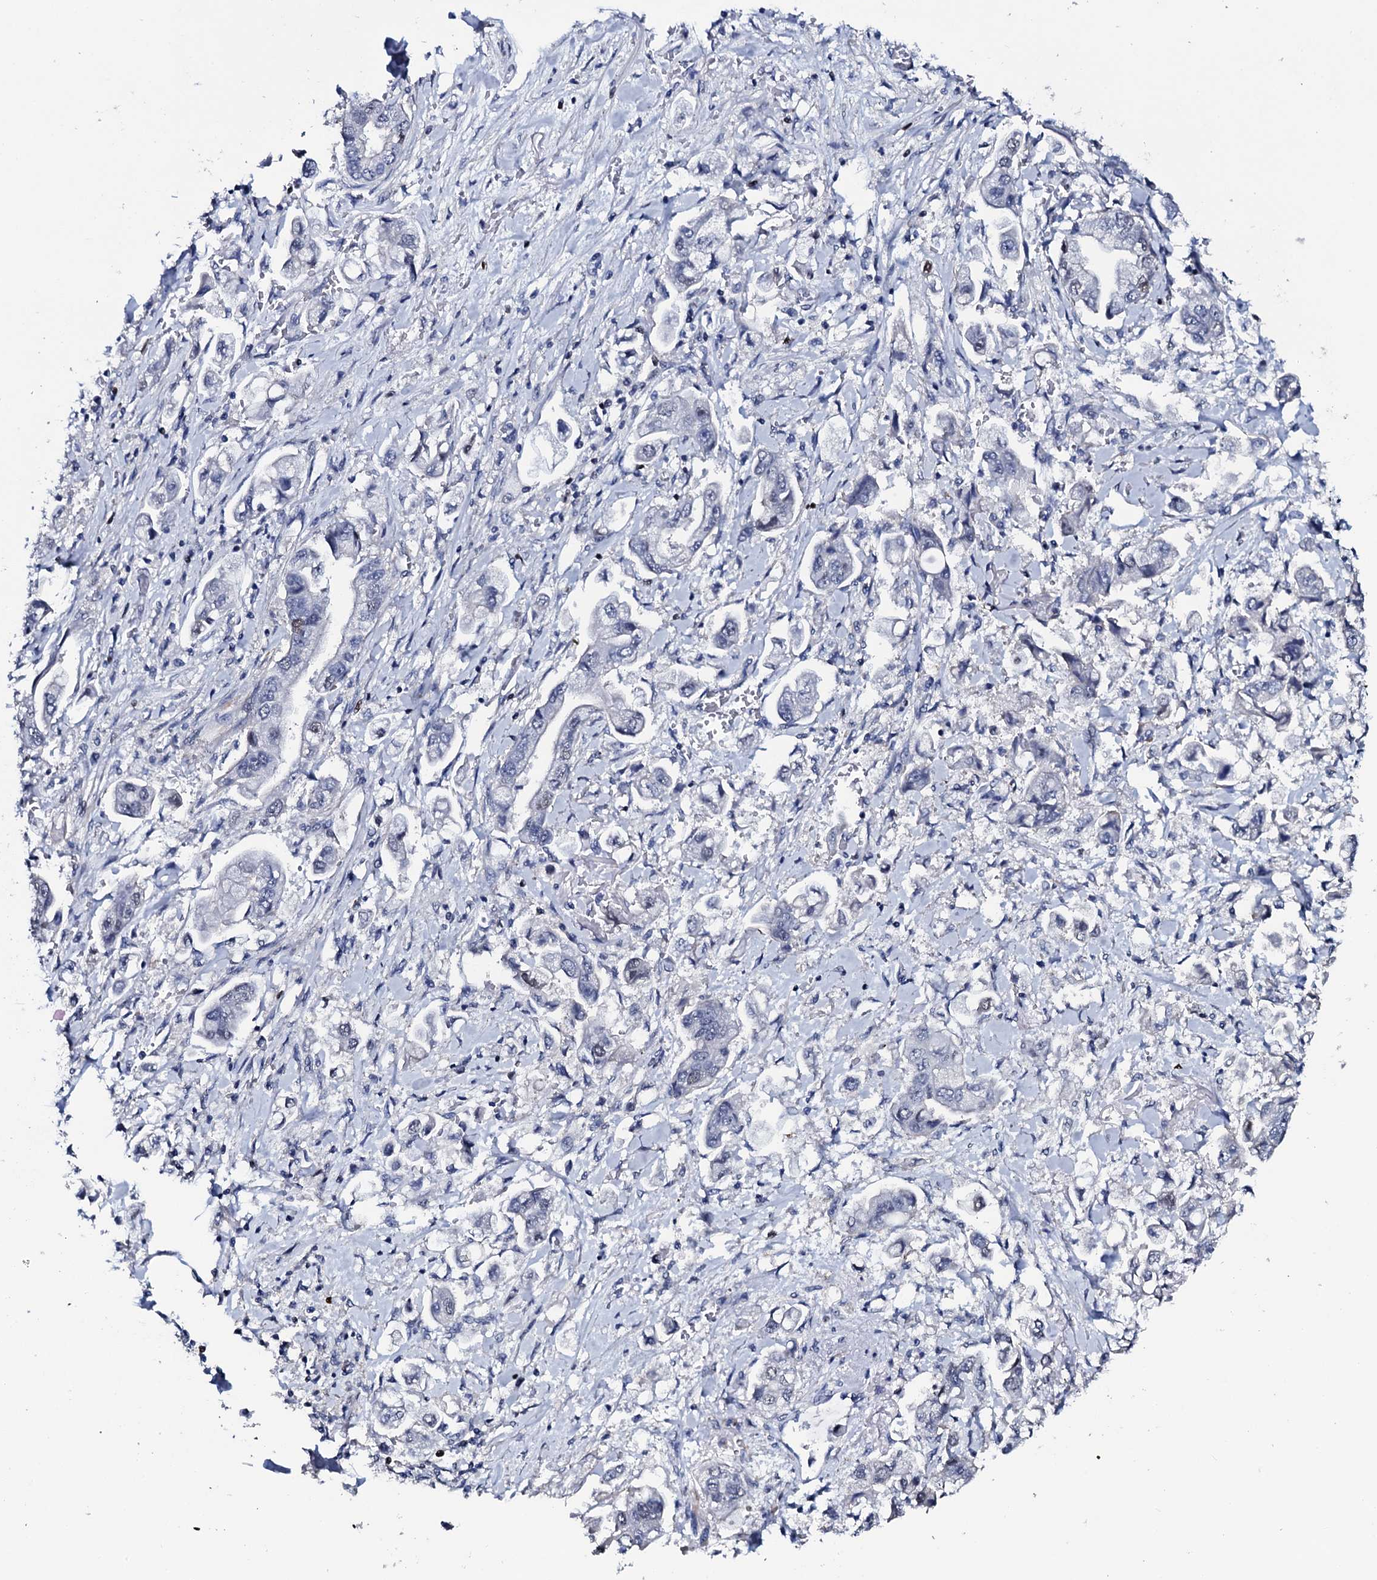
{"staining": {"intensity": "negative", "quantity": "none", "location": "none"}, "tissue": "stomach cancer", "cell_type": "Tumor cells", "image_type": "cancer", "snomed": [{"axis": "morphology", "description": "Adenocarcinoma, NOS"}, {"axis": "topography", "description": "Stomach"}], "caption": "Tumor cells are negative for brown protein staining in stomach cancer (adenocarcinoma).", "gene": "NPM2", "patient": {"sex": "male", "age": 62}}